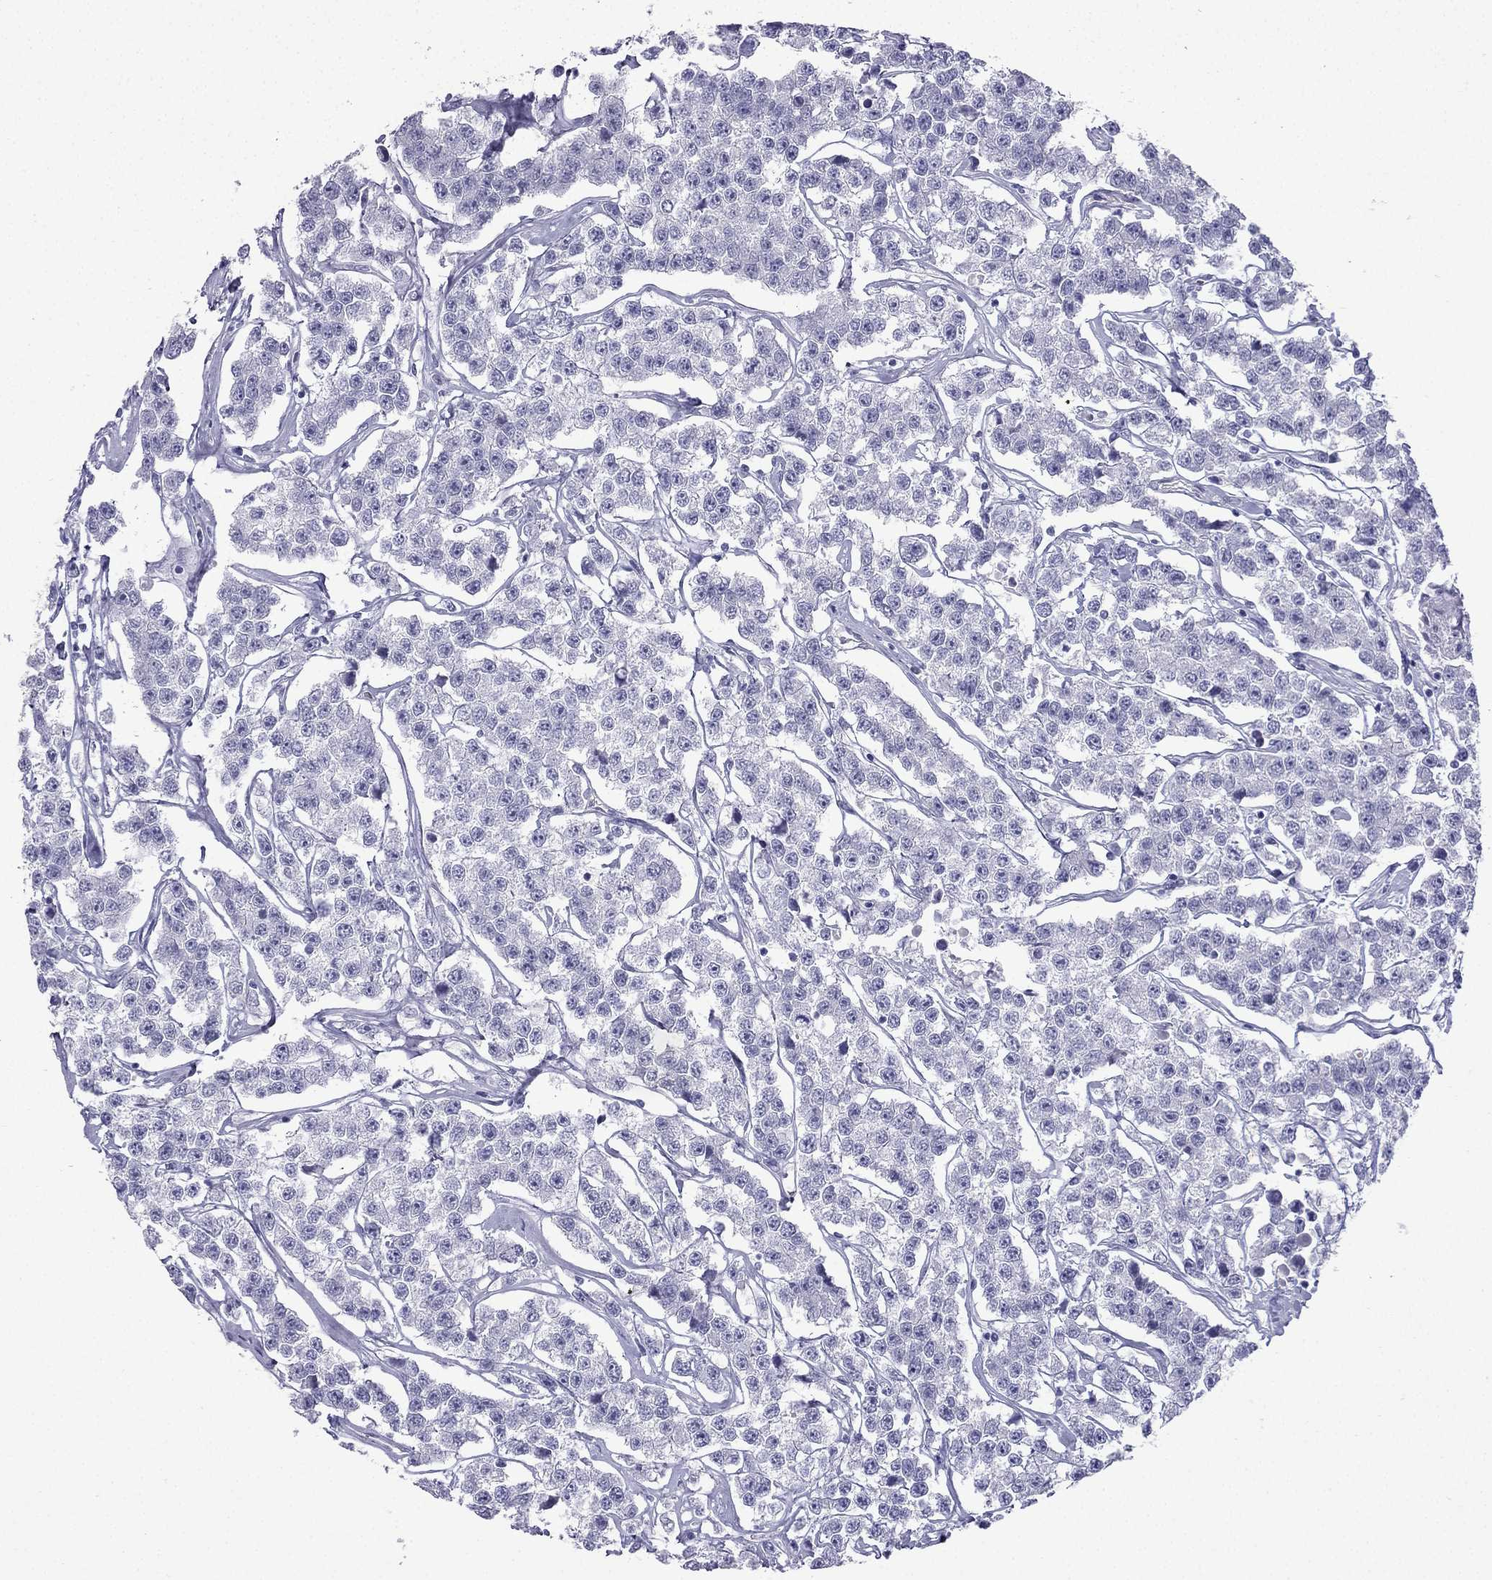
{"staining": {"intensity": "negative", "quantity": "none", "location": "none"}, "tissue": "testis cancer", "cell_type": "Tumor cells", "image_type": "cancer", "snomed": [{"axis": "morphology", "description": "Seminoma, NOS"}, {"axis": "topography", "description": "Testis"}], "caption": "Immunohistochemical staining of testis seminoma shows no significant expression in tumor cells.", "gene": "GJA8", "patient": {"sex": "male", "age": 59}}